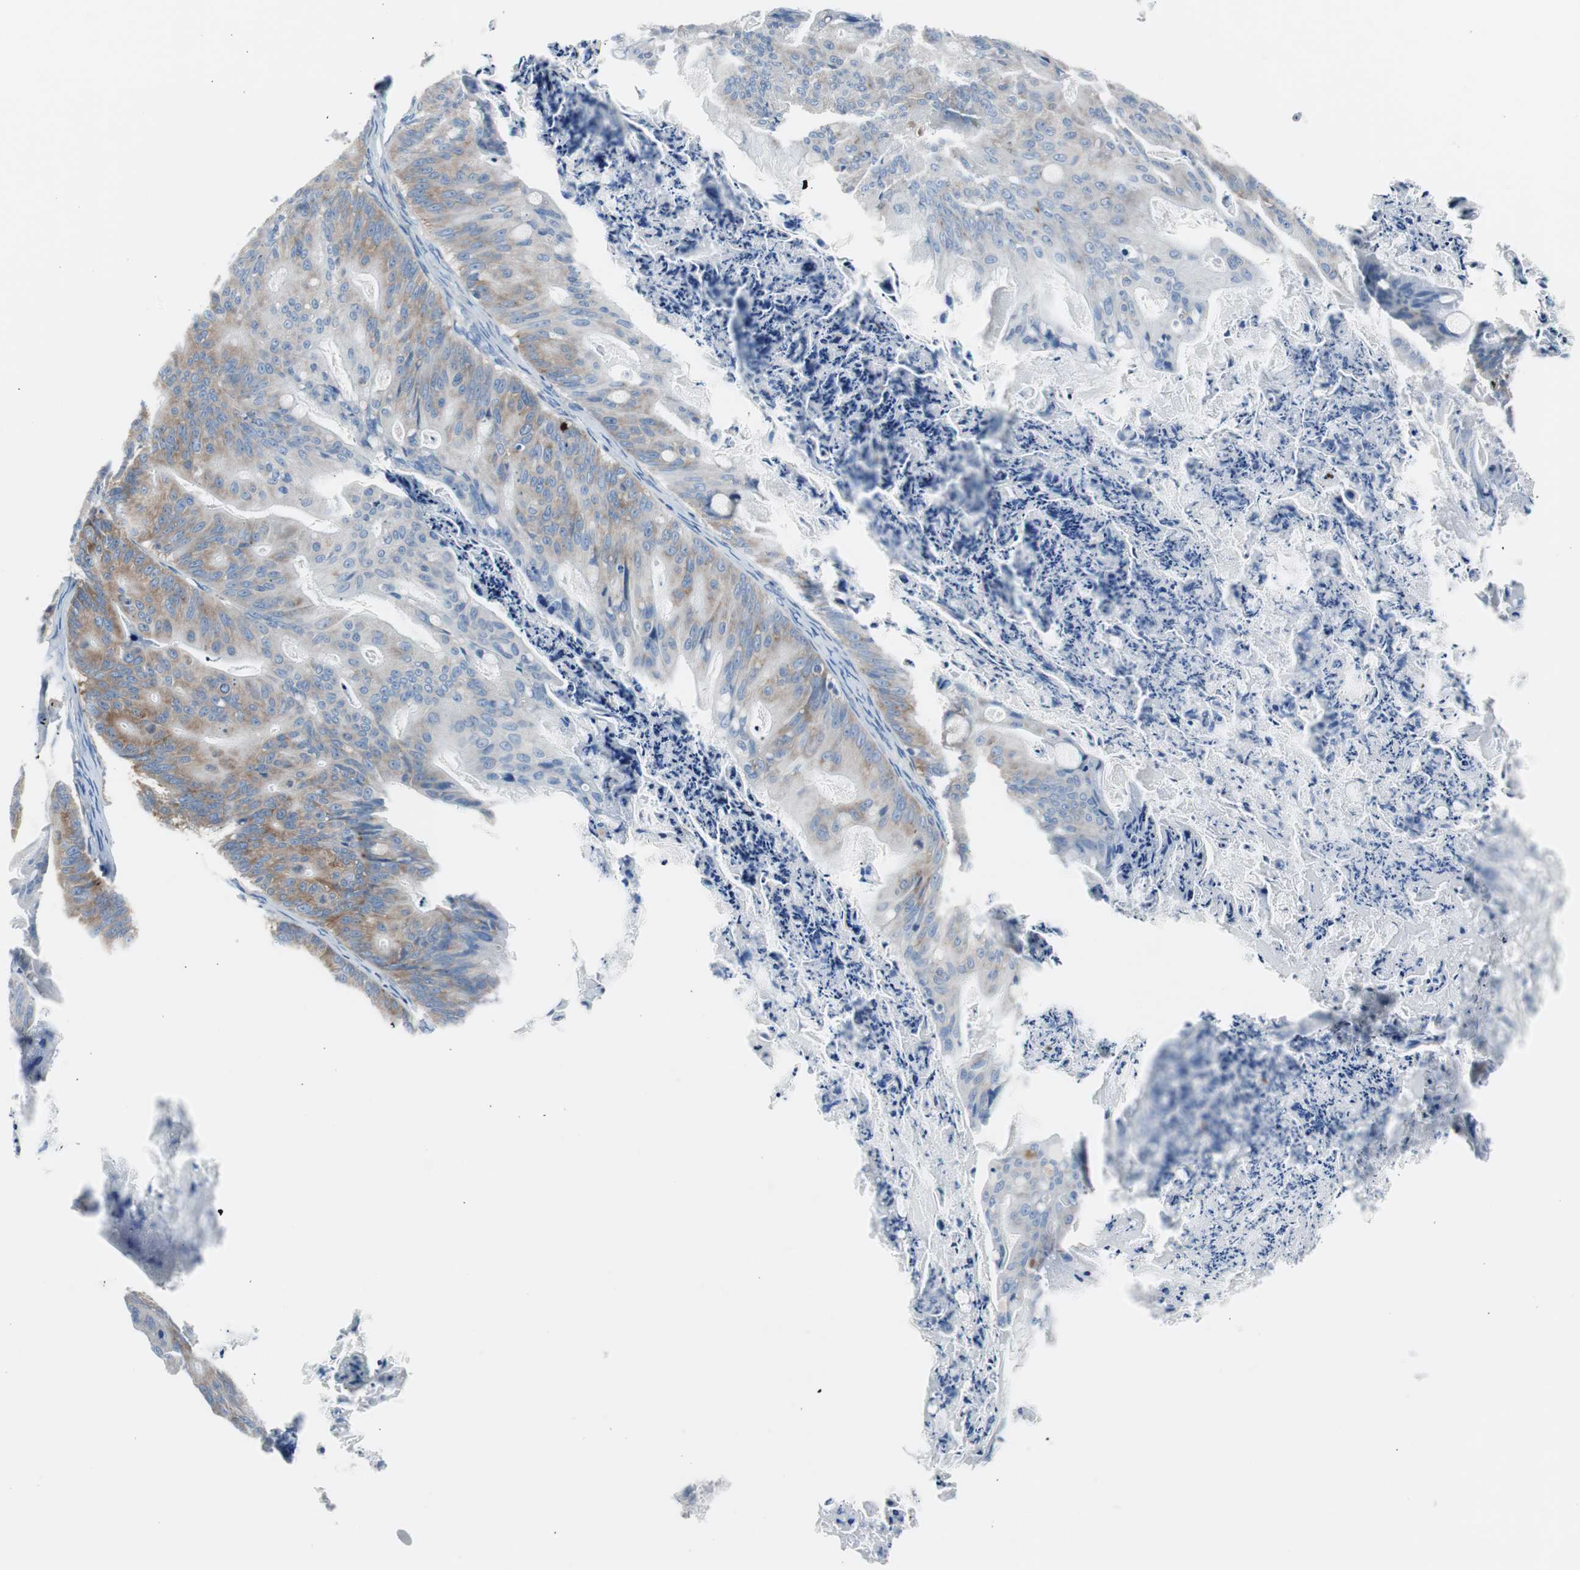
{"staining": {"intensity": "weak", "quantity": ">75%", "location": "cytoplasmic/membranous"}, "tissue": "ovarian cancer", "cell_type": "Tumor cells", "image_type": "cancer", "snomed": [{"axis": "morphology", "description": "Cystadenocarcinoma, mucinous, NOS"}, {"axis": "topography", "description": "Ovary"}], "caption": "An immunohistochemistry (IHC) micrograph of neoplastic tissue is shown. Protein staining in brown shows weak cytoplasmic/membranous positivity in ovarian mucinous cystadenocarcinoma within tumor cells.", "gene": "RPS12", "patient": {"sex": "female", "age": 36}}